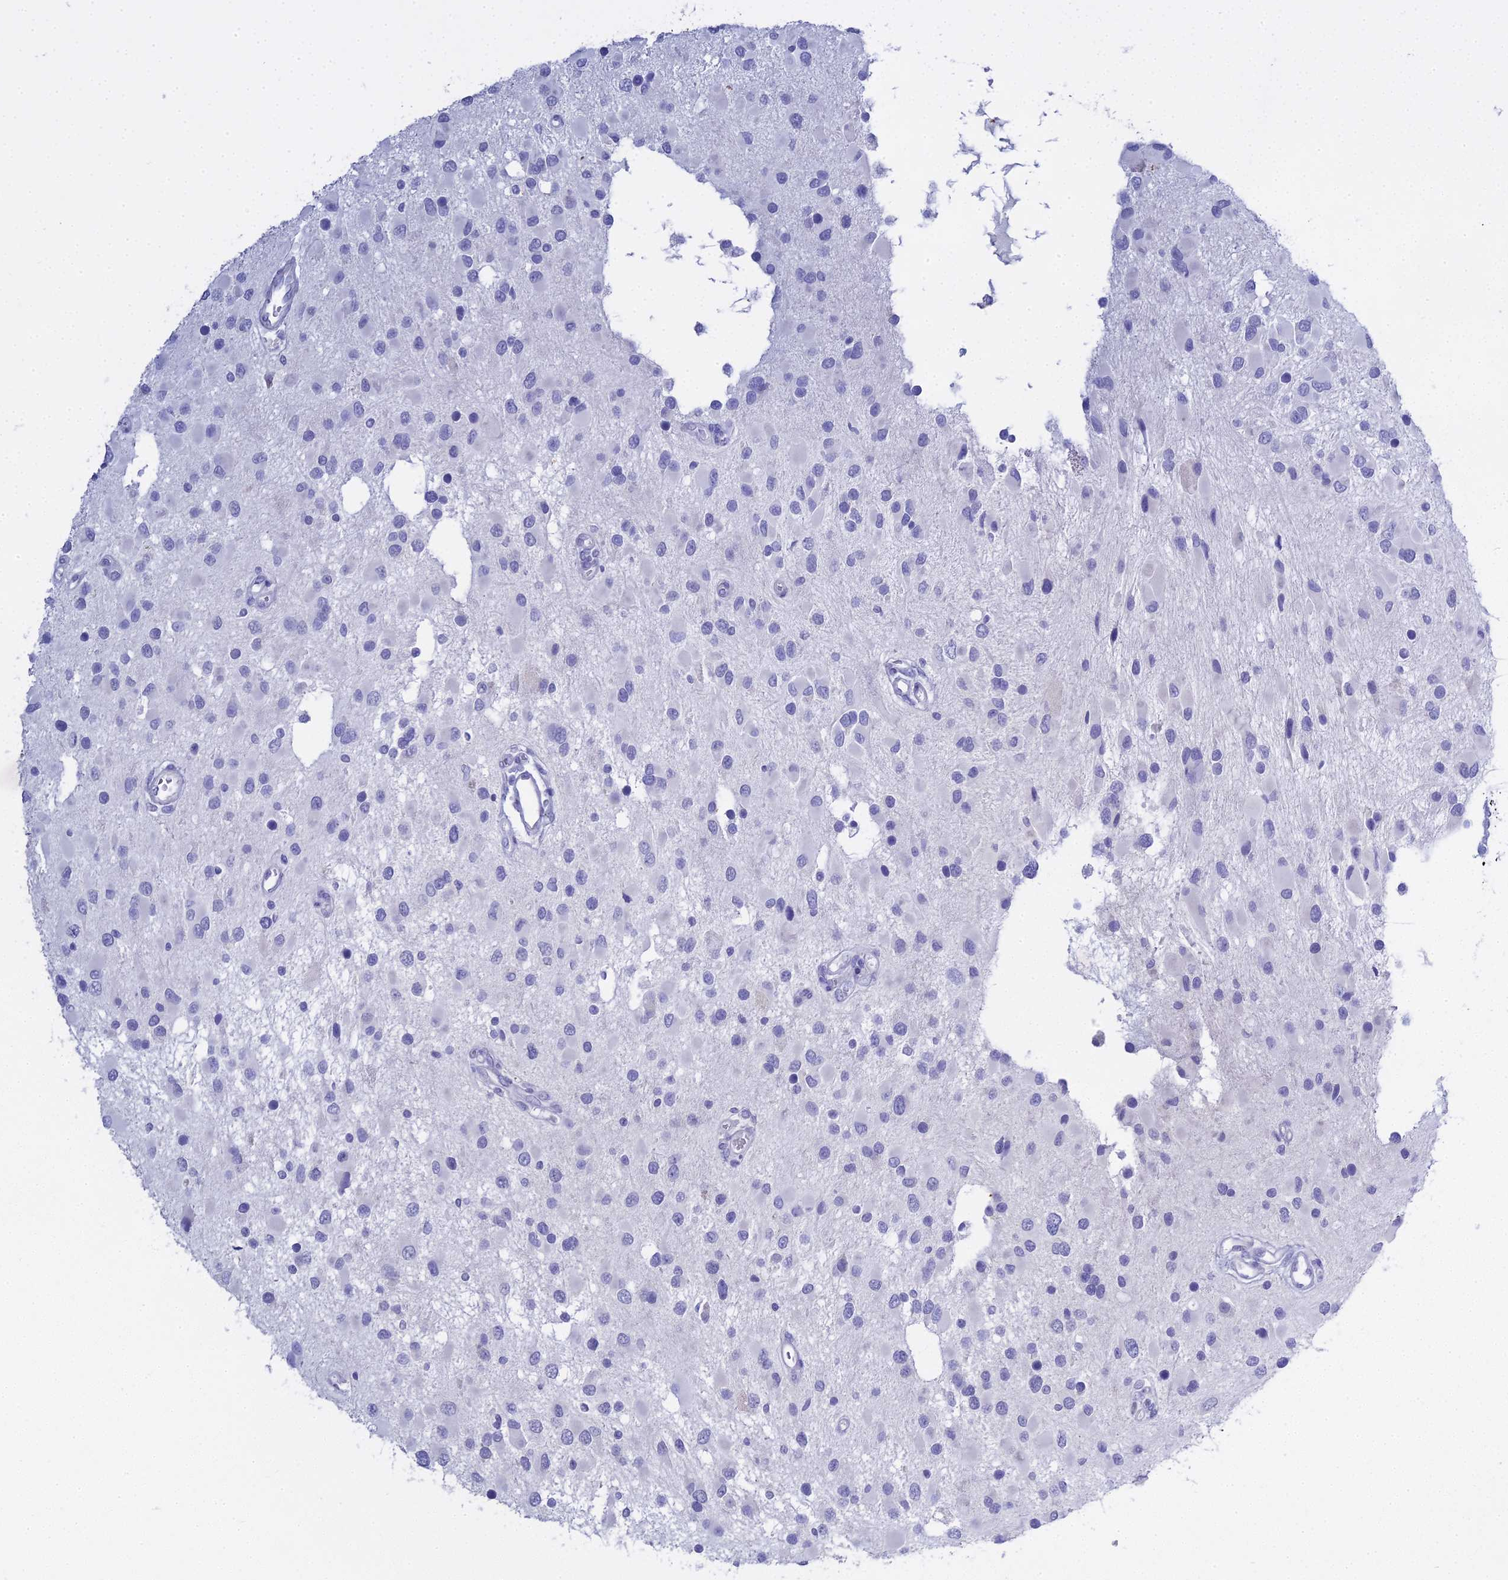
{"staining": {"intensity": "negative", "quantity": "none", "location": "none"}, "tissue": "glioma", "cell_type": "Tumor cells", "image_type": "cancer", "snomed": [{"axis": "morphology", "description": "Glioma, malignant, High grade"}, {"axis": "topography", "description": "Brain"}], "caption": "Glioma stained for a protein using IHC exhibits no staining tumor cells.", "gene": "S100A7", "patient": {"sex": "male", "age": 53}}